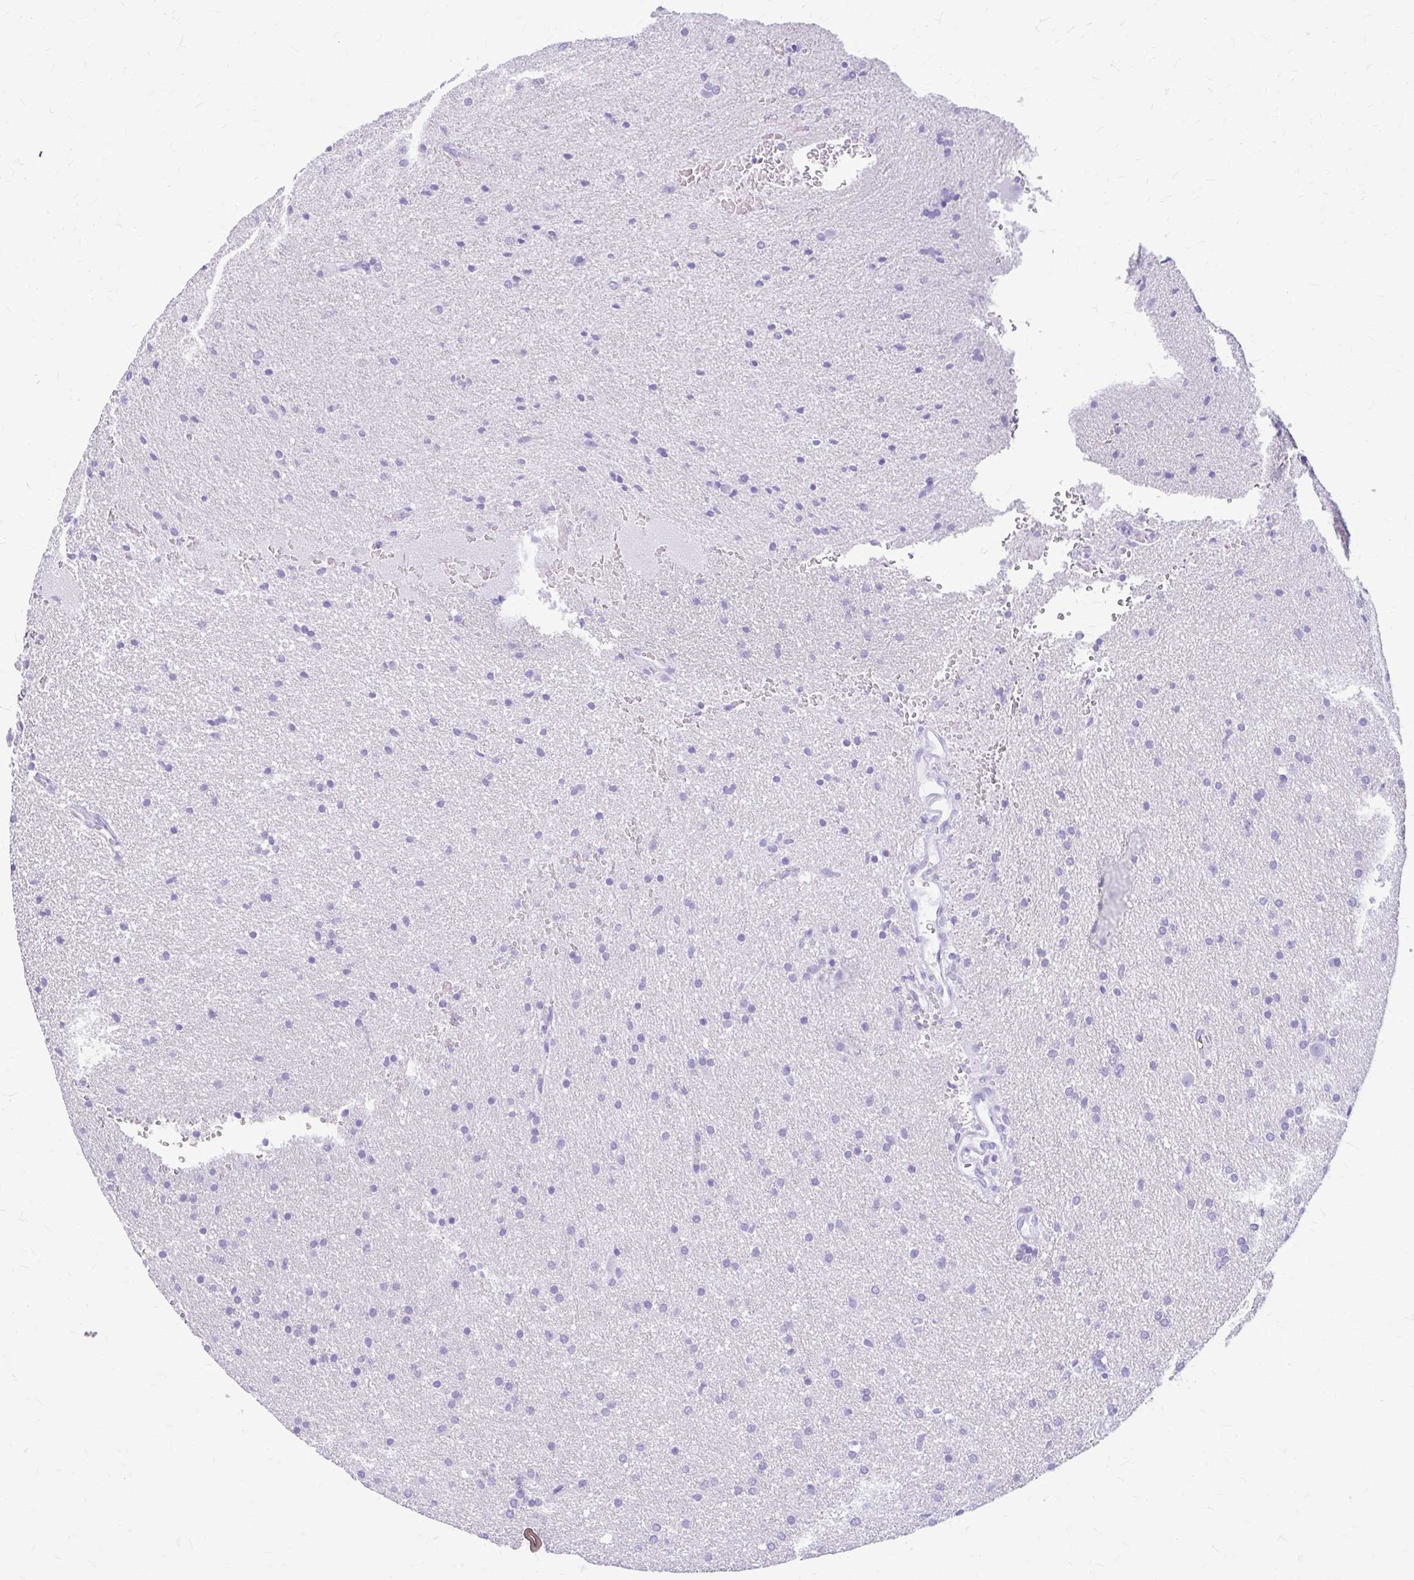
{"staining": {"intensity": "negative", "quantity": "none", "location": "none"}, "tissue": "glioma", "cell_type": "Tumor cells", "image_type": "cancer", "snomed": [{"axis": "morphology", "description": "Glioma, malignant, Low grade"}, {"axis": "topography", "description": "Brain"}], "caption": "A photomicrograph of glioma stained for a protein displays no brown staining in tumor cells. (DAB (3,3'-diaminobenzidine) immunohistochemistry, high magnification).", "gene": "KLHDC7A", "patient": {"sex": "female", "age": 34}}